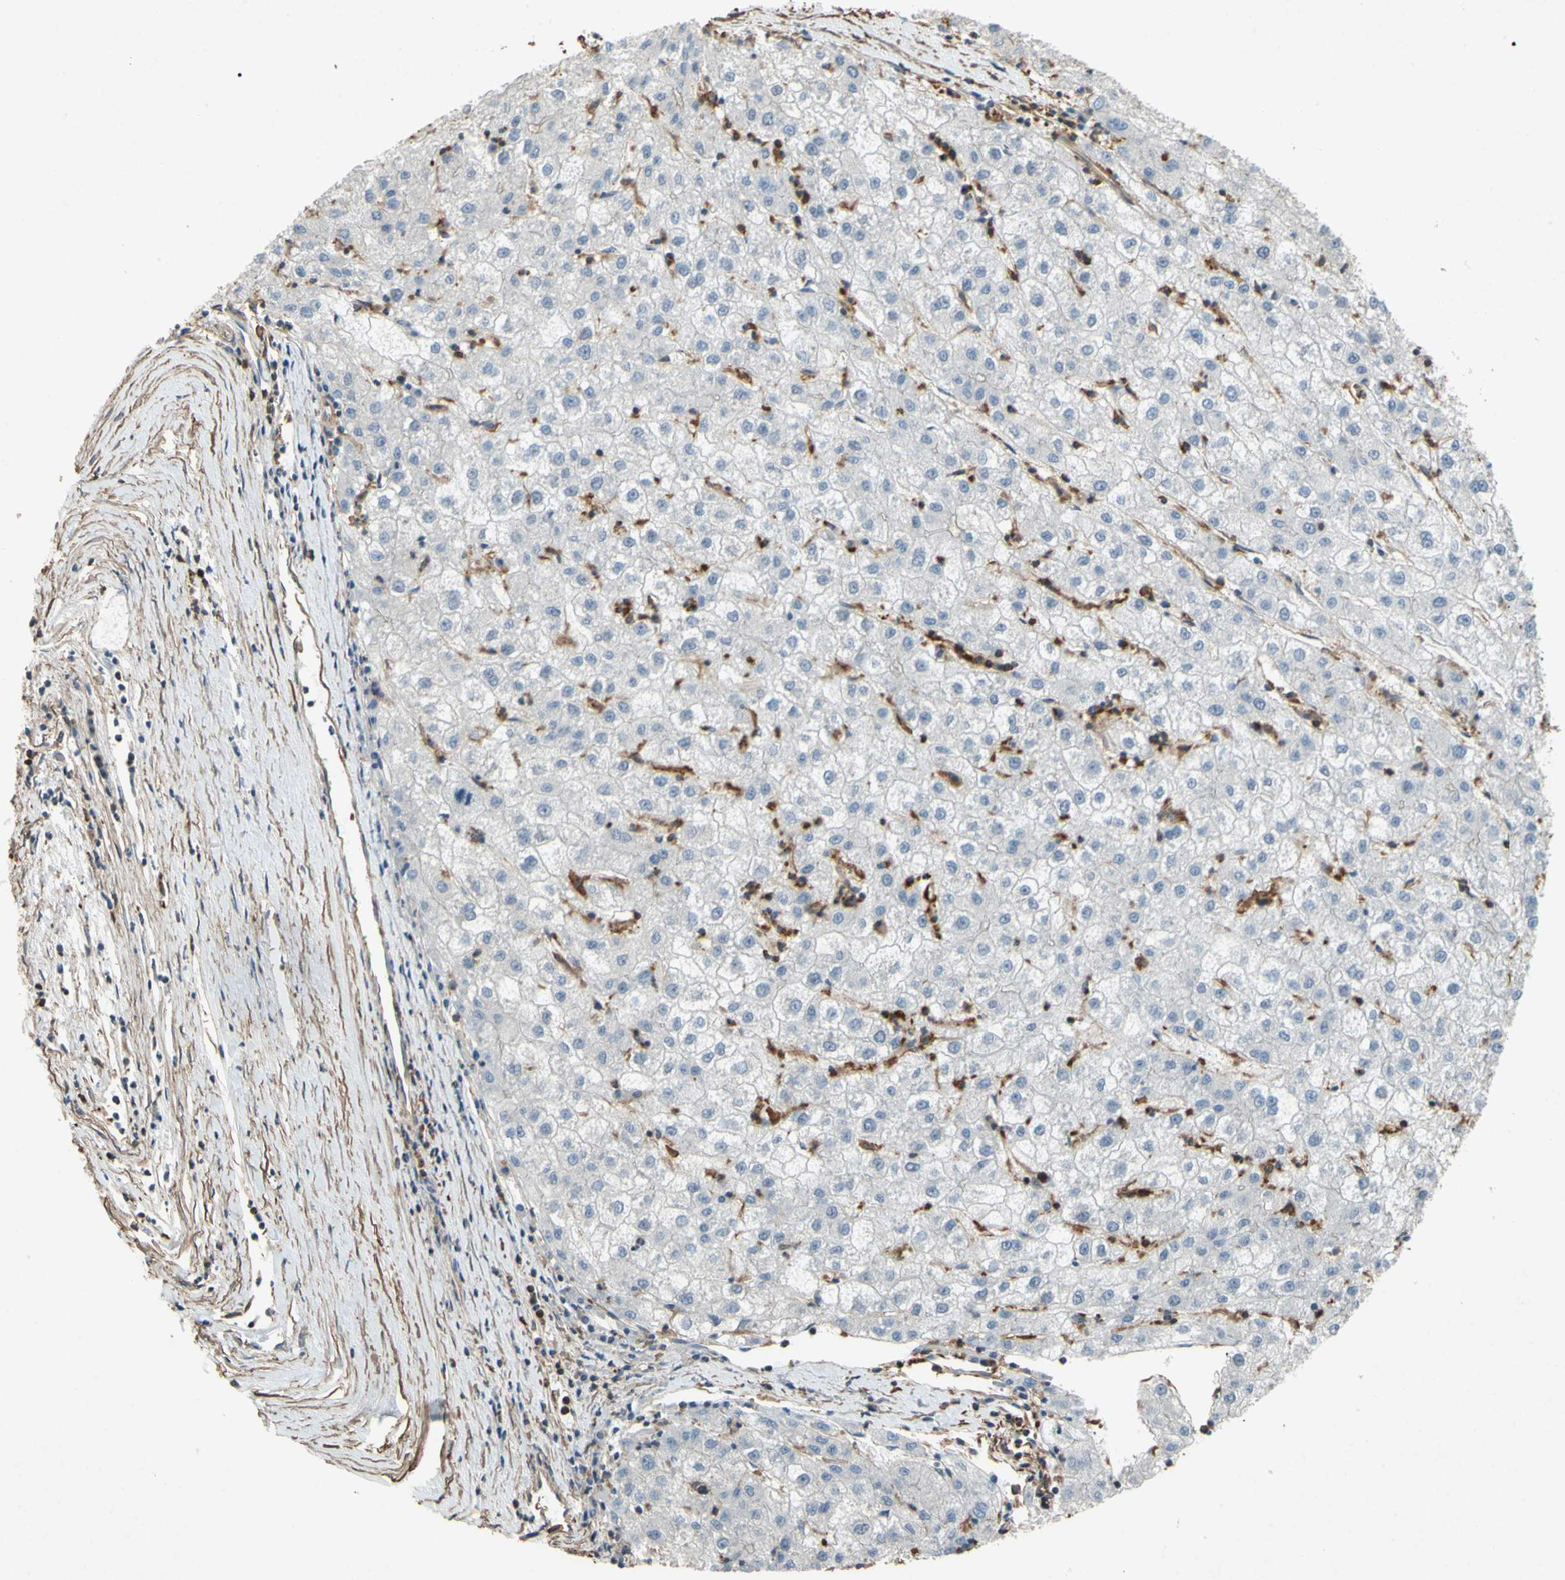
{"staining": {"intensity": "negative", "quantity": "none", "location": "none"}, "tissue": "liver cancer", "cell_type": "Tumor cells", "image_type": "cancer", "snomed": [{"axis": "morphology", "description": "Carcinoma, Hepatocellular, NOS"}, {"axis": "topography", "description": "Liver"}], "caption": "An image of human liver cancer (hepatocellular carcinoma) is negative for staining in tumor cells.", "gene": "ADD3", "patient": {"sex": "male", "age": 72}}